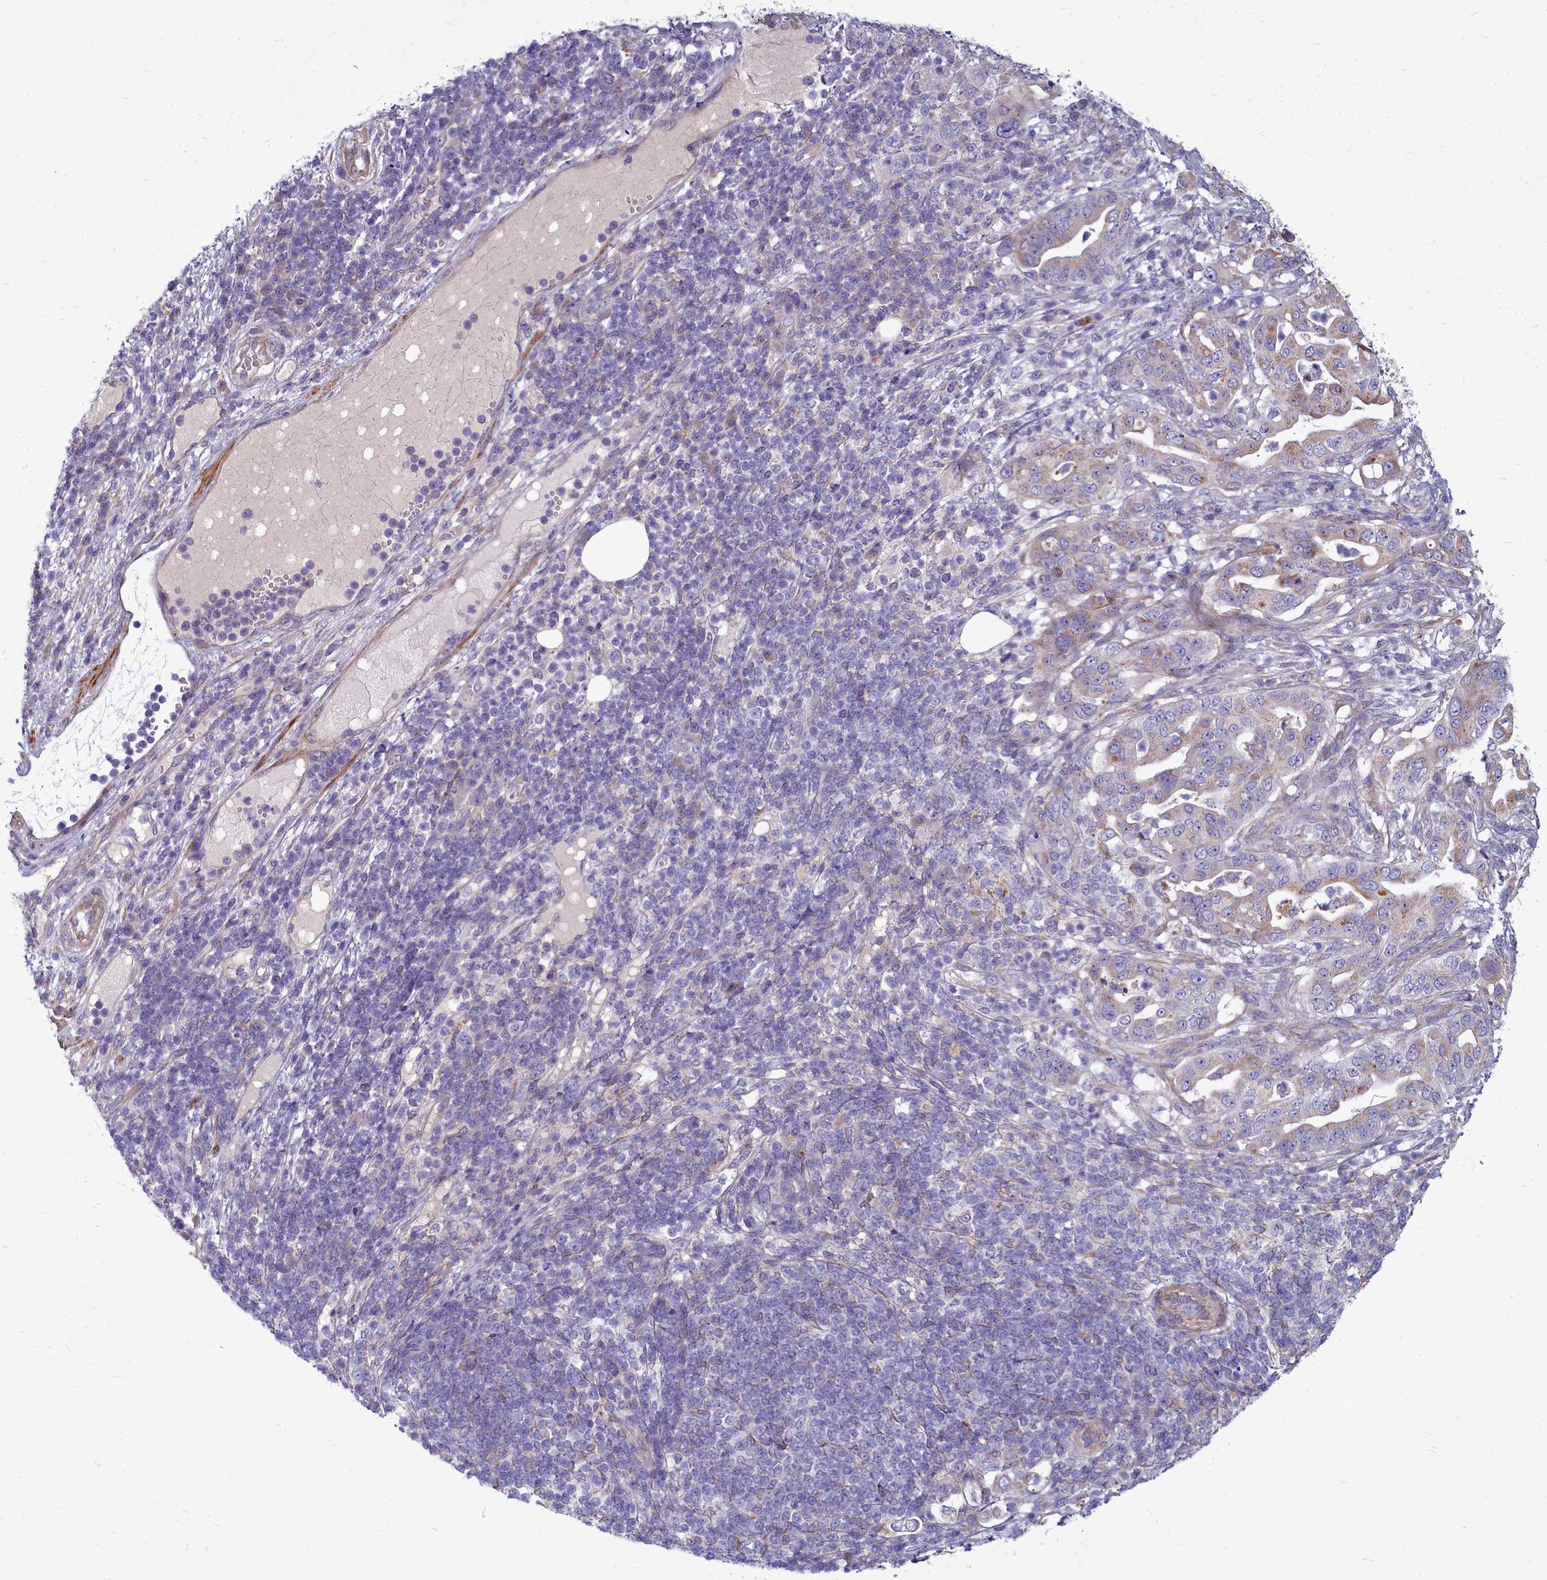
{"staining": {"intensity": "weak", "quantity": "25%-75%", "location": "cytoplasmic/membranous"}, "tissue": "pancreatic cancer", "cell_type": "Tumor cells", "image_type": "cancer", "snomed": [{"axis": "morphology", "description": "Normal tissue, NOS"}, {"axis": "morphology", "description": "Adenocarcinoma, NOS"}, {"axis": "topography", "description": "Lymph node"}, {"axis": "topography", "description": "Pancreas"}], "caption": "Immunohistochemical staining of human pancreatic adenocarcinoma reveals low levels of weak cytoplasmic/membranous staining in about 25%-75% of tumor cells. Immunohistochemistry (ihc) stains the protein of interest in brown and the nuclei are stained blue.", "gene": "SMPD4", "patient": {"sex": "female", "age": 67}}